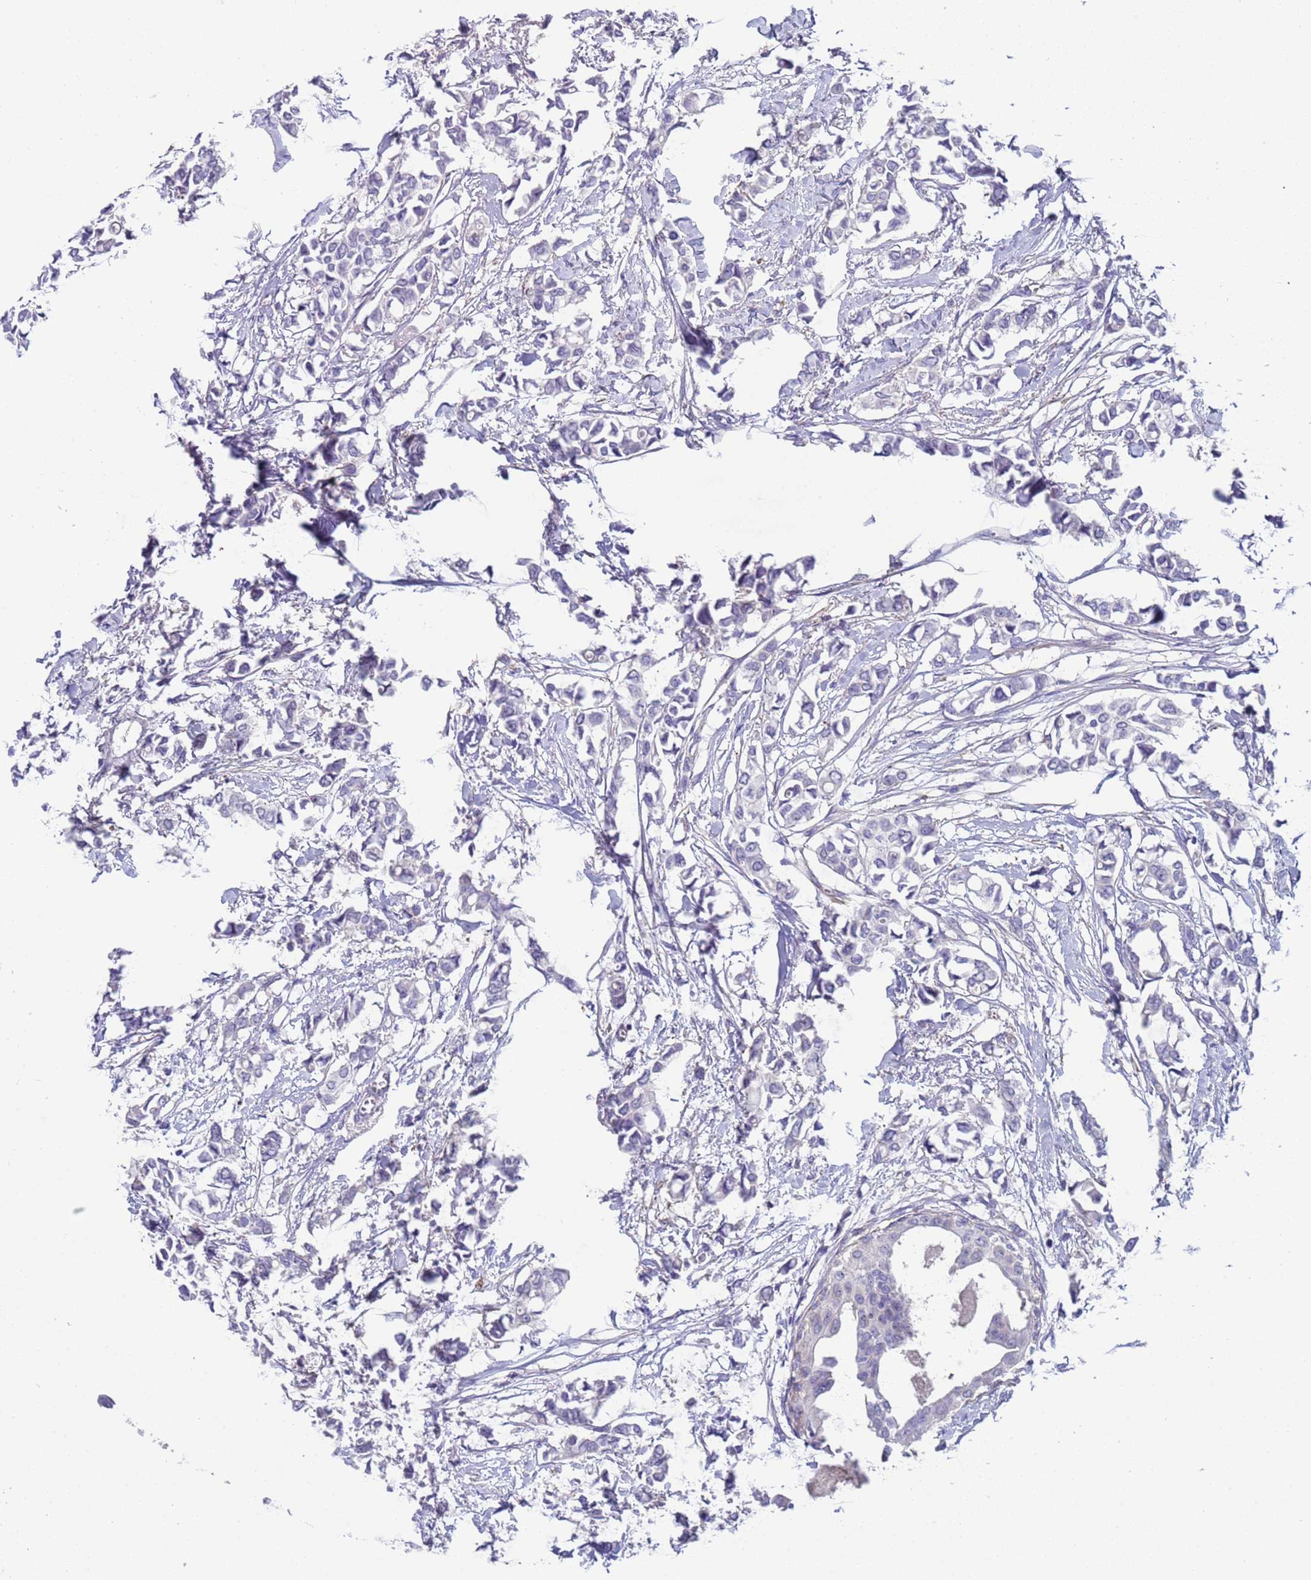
{"staining": {"intensity": "negative", "quantity": "none", "location": "none"}, "tissue": "breast cancer", "cell_type": "Tumor cells", "image_type": "cancer", "snomed": [{"axis": "morphology", "description": "Duct carcinoma"}, {"axis": "topography", "description": "Breast"}], "caption": "An IHC image of breast intraductal carcinoma is shown. There is no staining in tumor cells of breast intraductal carcinoma.", "gene": "KBTBD3", "patient": {"sex": "female", "age": 41}}